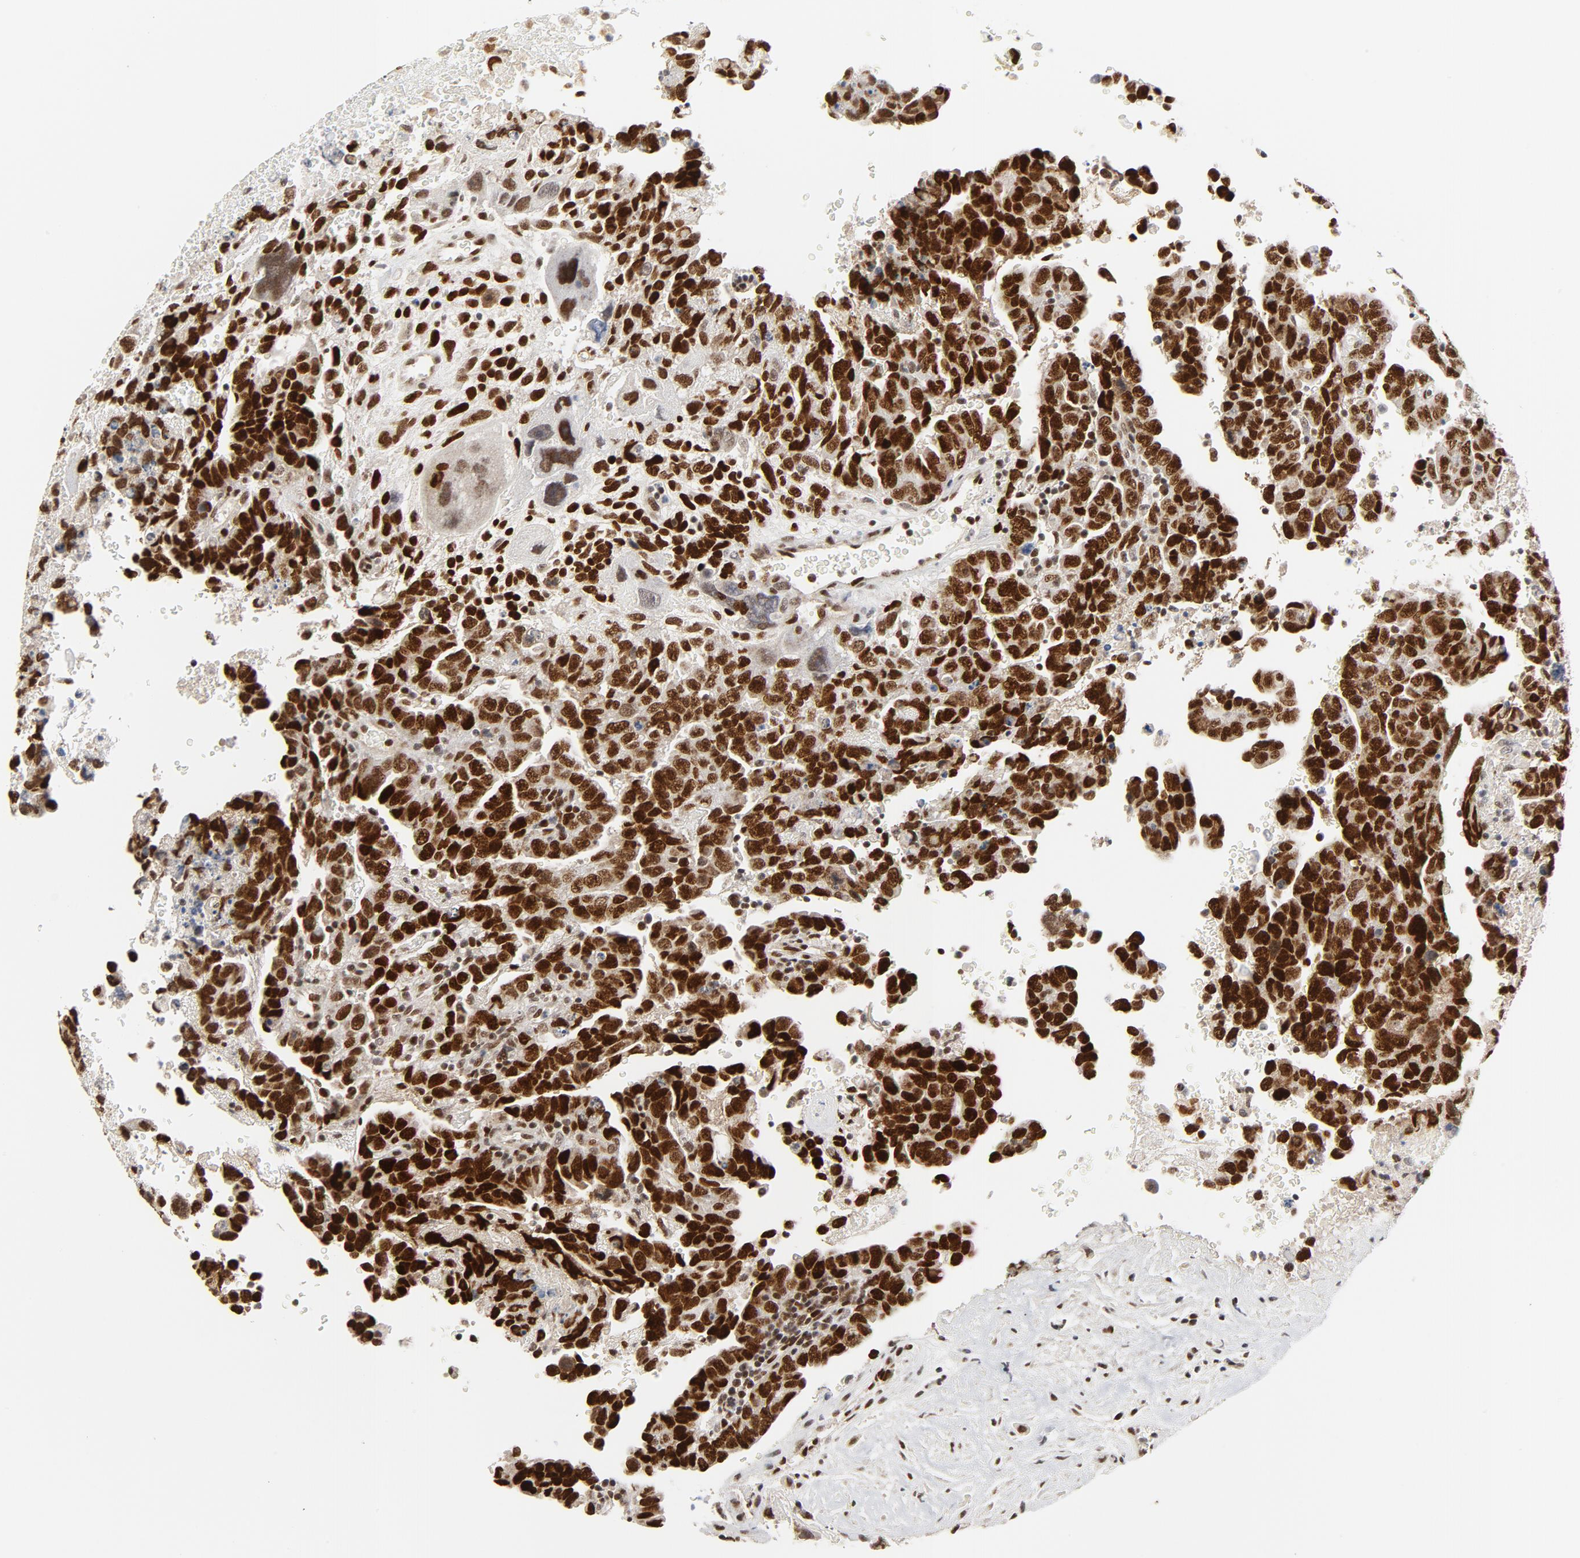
{"staining": {"intensity": "strong", "quantity": ">75%", "location": "nuclear"}, "tissue": "testis cancer", "cell_type": "Tumor cells", "image_type": "cancer", "snomed": [{"axis": "morphology", "description": "Carcinoma, Embryonal, NOS"}, {"axis": "topography", "description": "Testis"}], "caption": "Embryonal carcinoma (testis) tissue displays strong nuclear expression in about >75% of tumor cells, visualized by immunohistochemistry.", "gene": "GTF2I", "patient": {"sex": "male", "age": 28}}